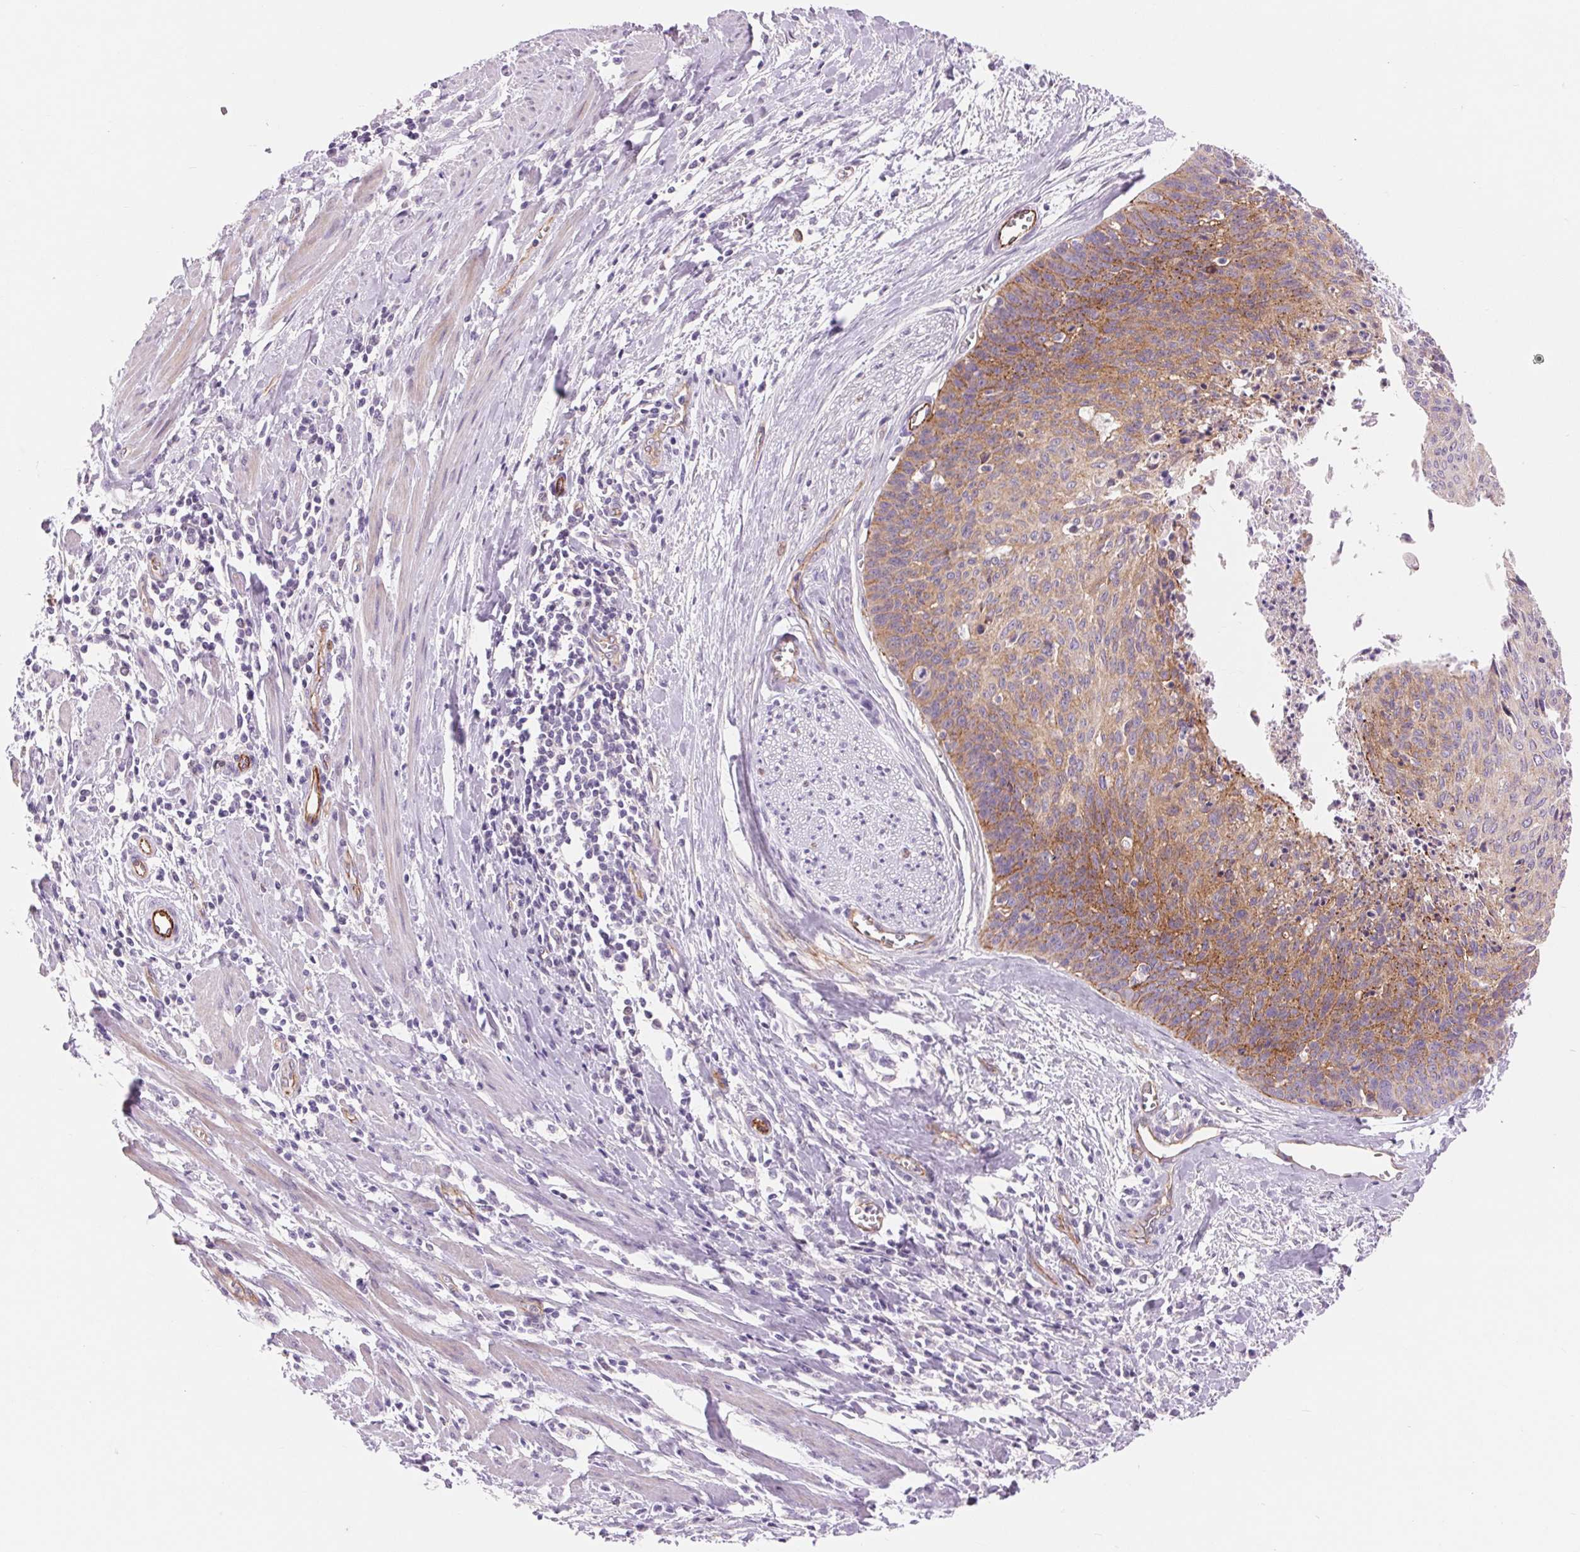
{"staining": {"intensity": "moderate", "quantity": "25%-75%", "location": "cytoplasmic/membranous"}, "tissue": "cervical cancer", "cell_type": "Tumor cells", "image_type": "cancer", "snomed": [{"axis": "morphology", "description": "Squamous cell carcinoma, NOS"}, {"axis": "topography", "description": "Cervix"}], "caption": "An immunohistochemistry image of neoplastic tissue is shown. Protein staining in brown labels moderate cytoplasmic/membranous positivity in cervical cancer within tumor cells.", "gene": "DIXDC1", "patient": {"sex": "female", "age": 55}}